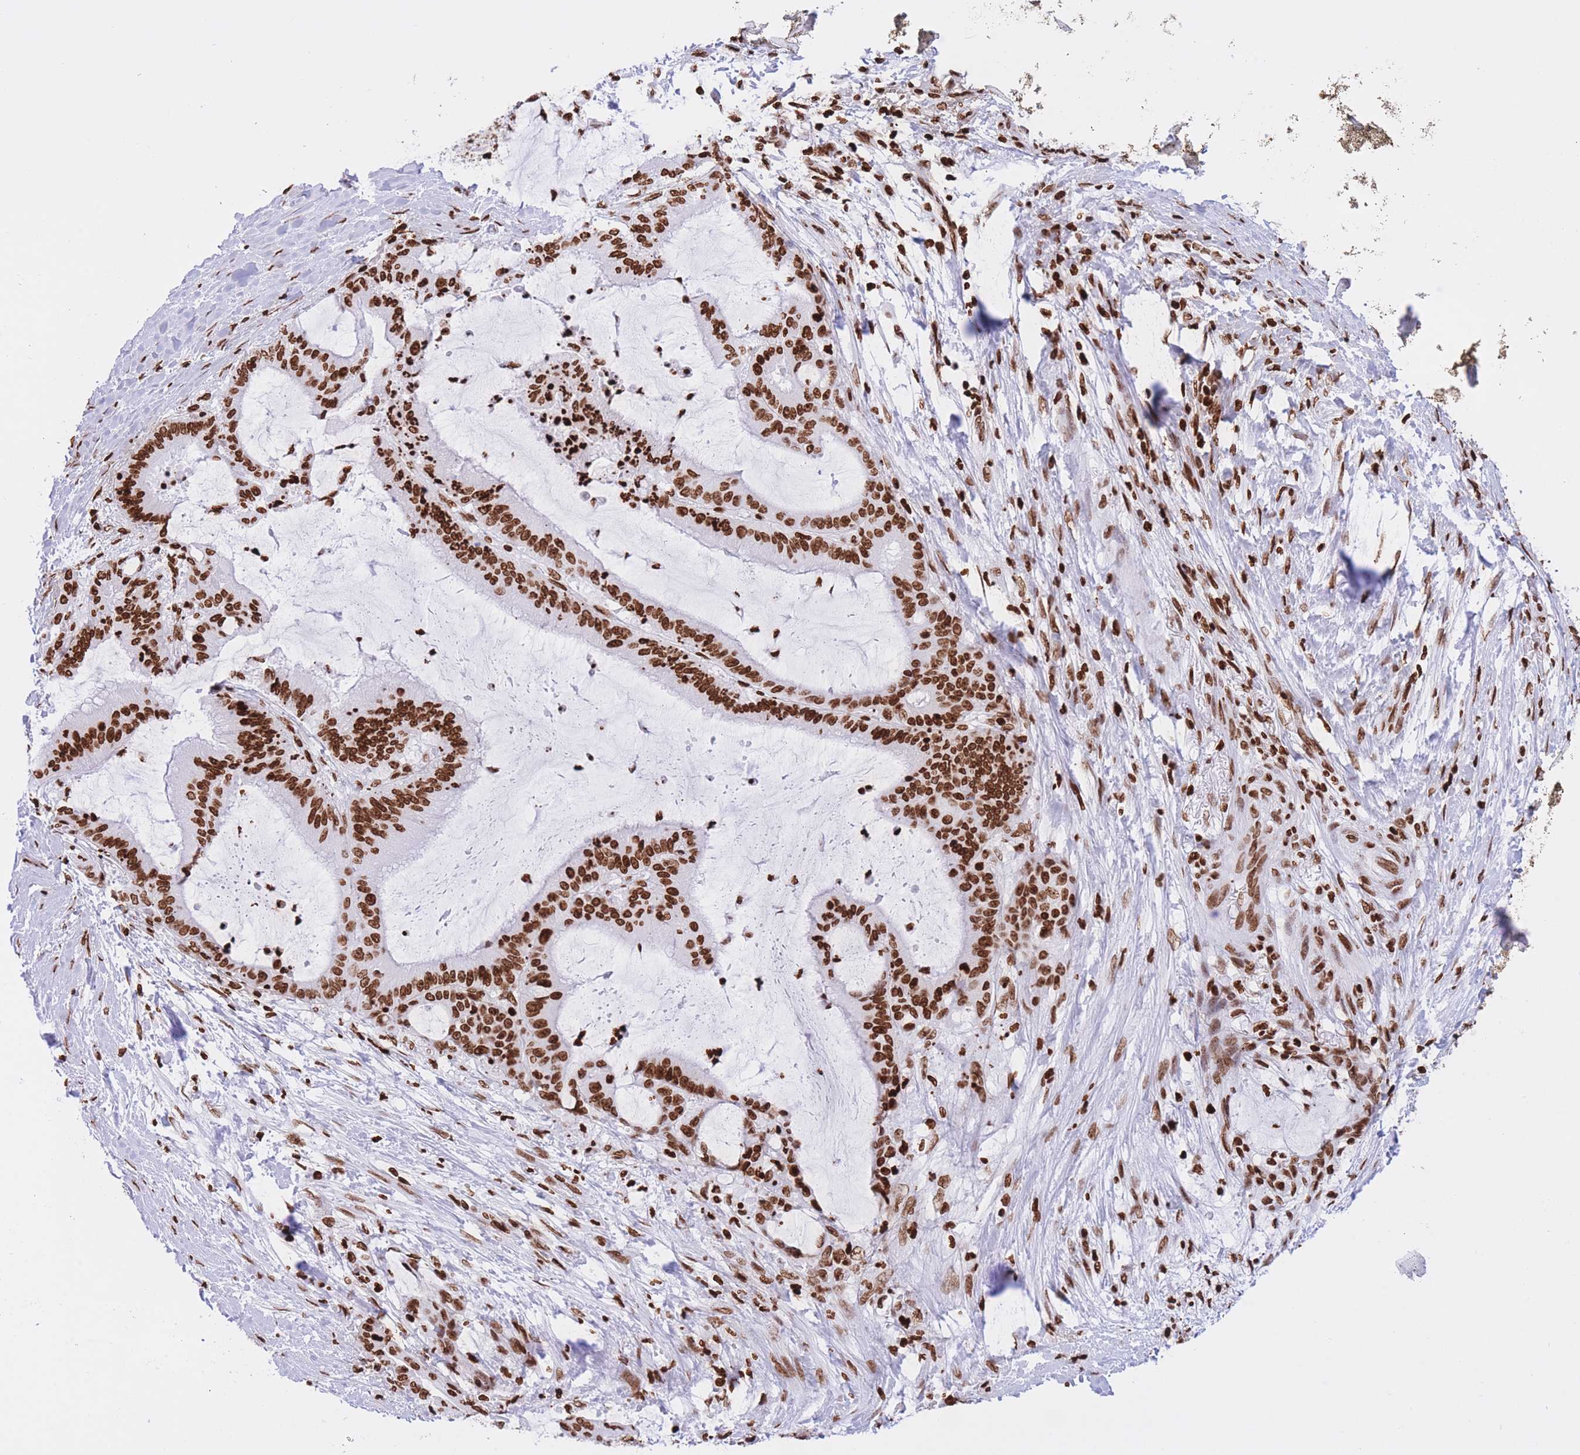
{"staining": {"intensity": "strong", "quantity": ">75%", "location": "nuclear"}, "tissue": "liver cancer", "cell_type": "Tumor cells", "image_type": "cancer", "snomed": [{"axis": "morphology", "description": "Normal tissue, NOS"}, {"axis": "morphology", "description": "Cholangiocarcinoma"}, {"axis": "topography", "description": "Liver"}, {"axis": "topography", "description": "Peripheral nerve tissue"}], "caption": "A brown stain shows strong nuclear expression of a protein in liver cholangiocarcinoma tumor cells.", "gene": "H2BC11", "patient": {"sex": "female", "age": 73}}